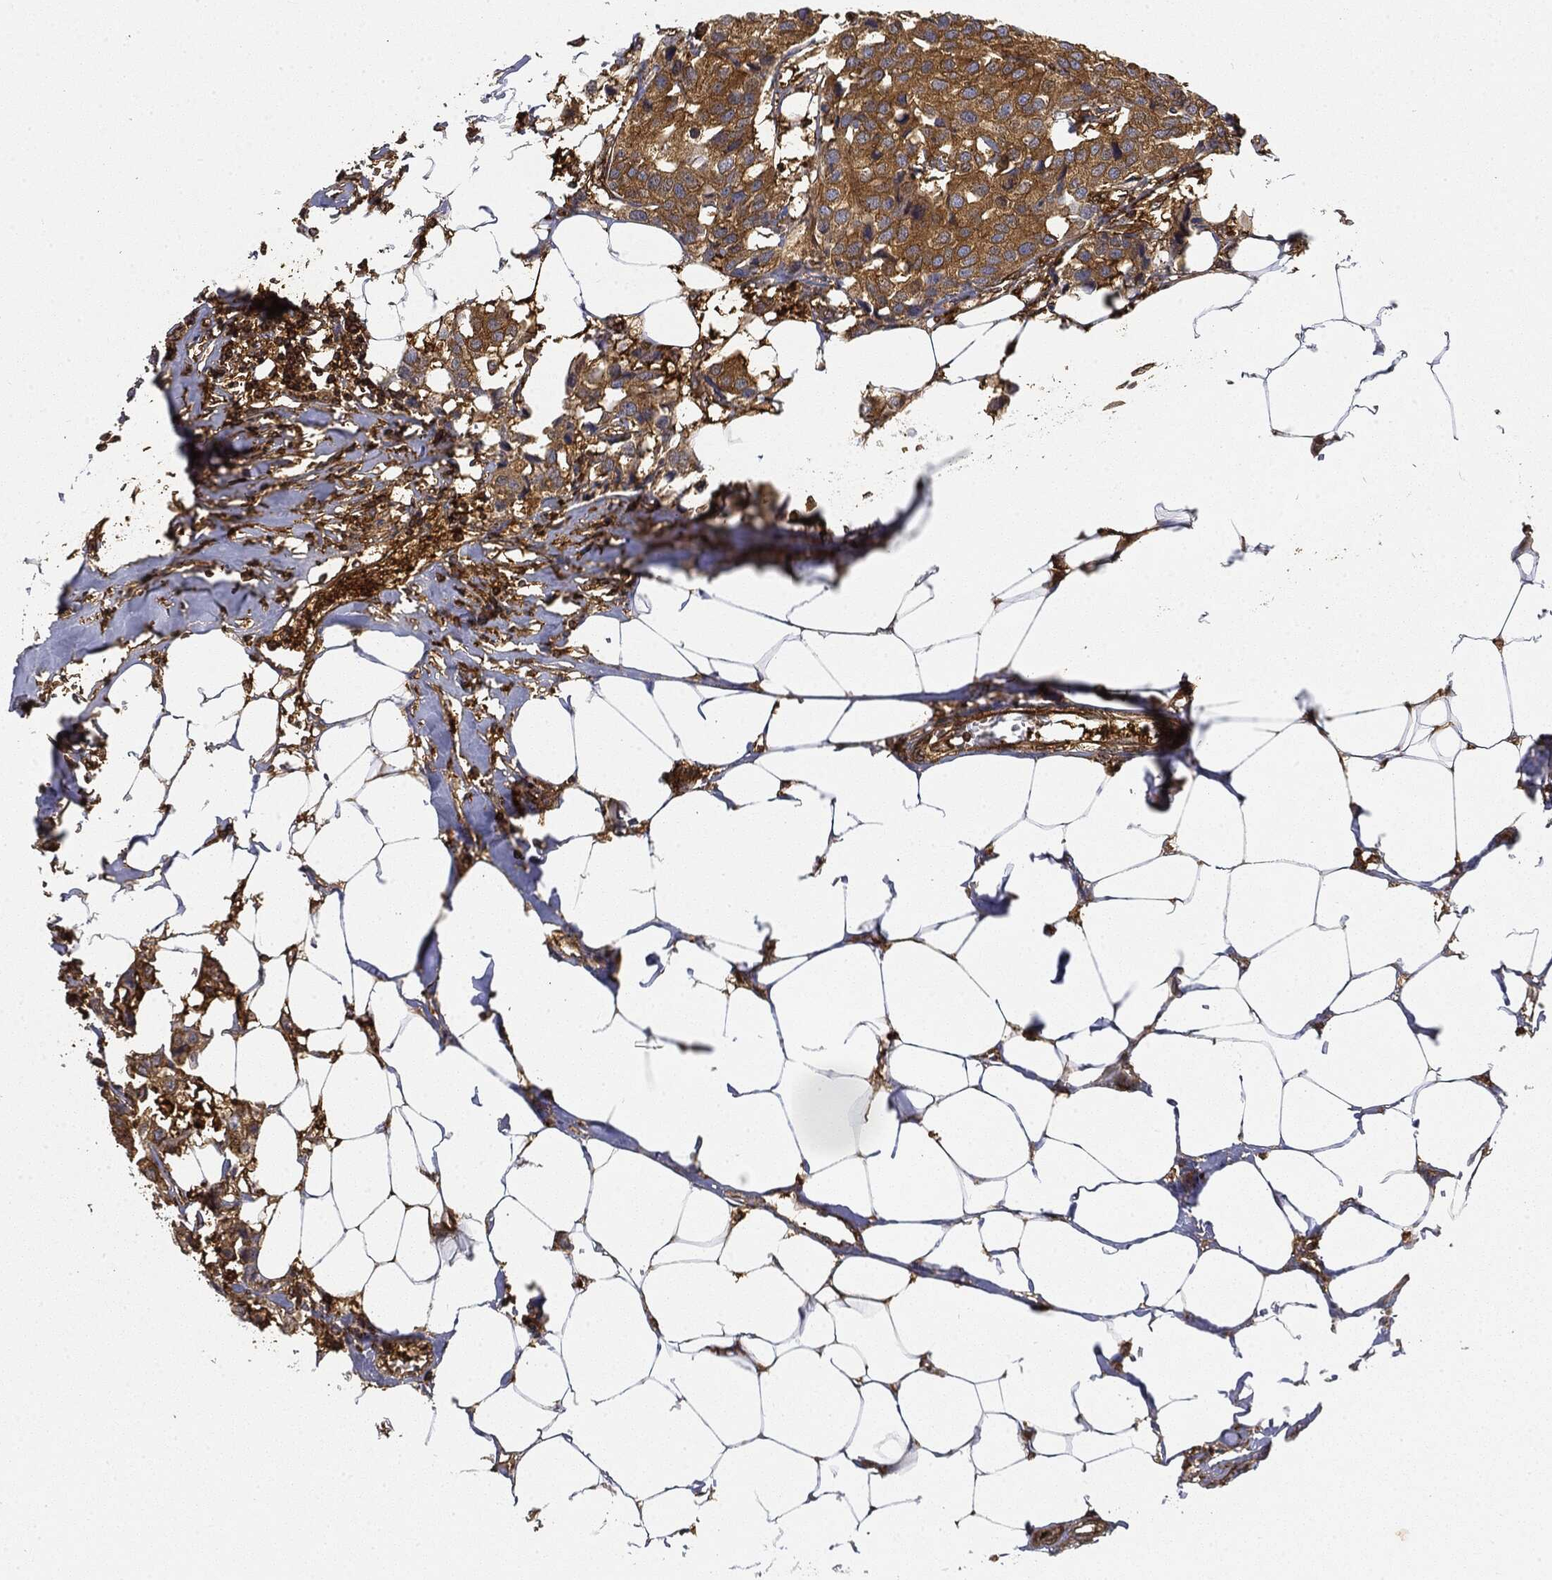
{"staining": {"intensity": "moderate", "quantity": ">75%", "location": "cytoplasmic/membranous"}, "tissue": "breast cancer", "cell_type": "Tumor cells", "image_type": "cancer", "snomed": [{"axis": "morphology", "description": "Duct carcinoma"}, {"axis": "topography", "description": "Breast"}], "caption": "Intraductal carcinoma (breast) tissue displays moderate cytoplasmic/membranous expression in approximately >75% of tumor cells, visualized by immunohistochemistry. (DAB IHC, brown staining for protein, blue staining for nuclei).", "gene": "WDR1", "patient": {"sex": "female", "age": 80}}